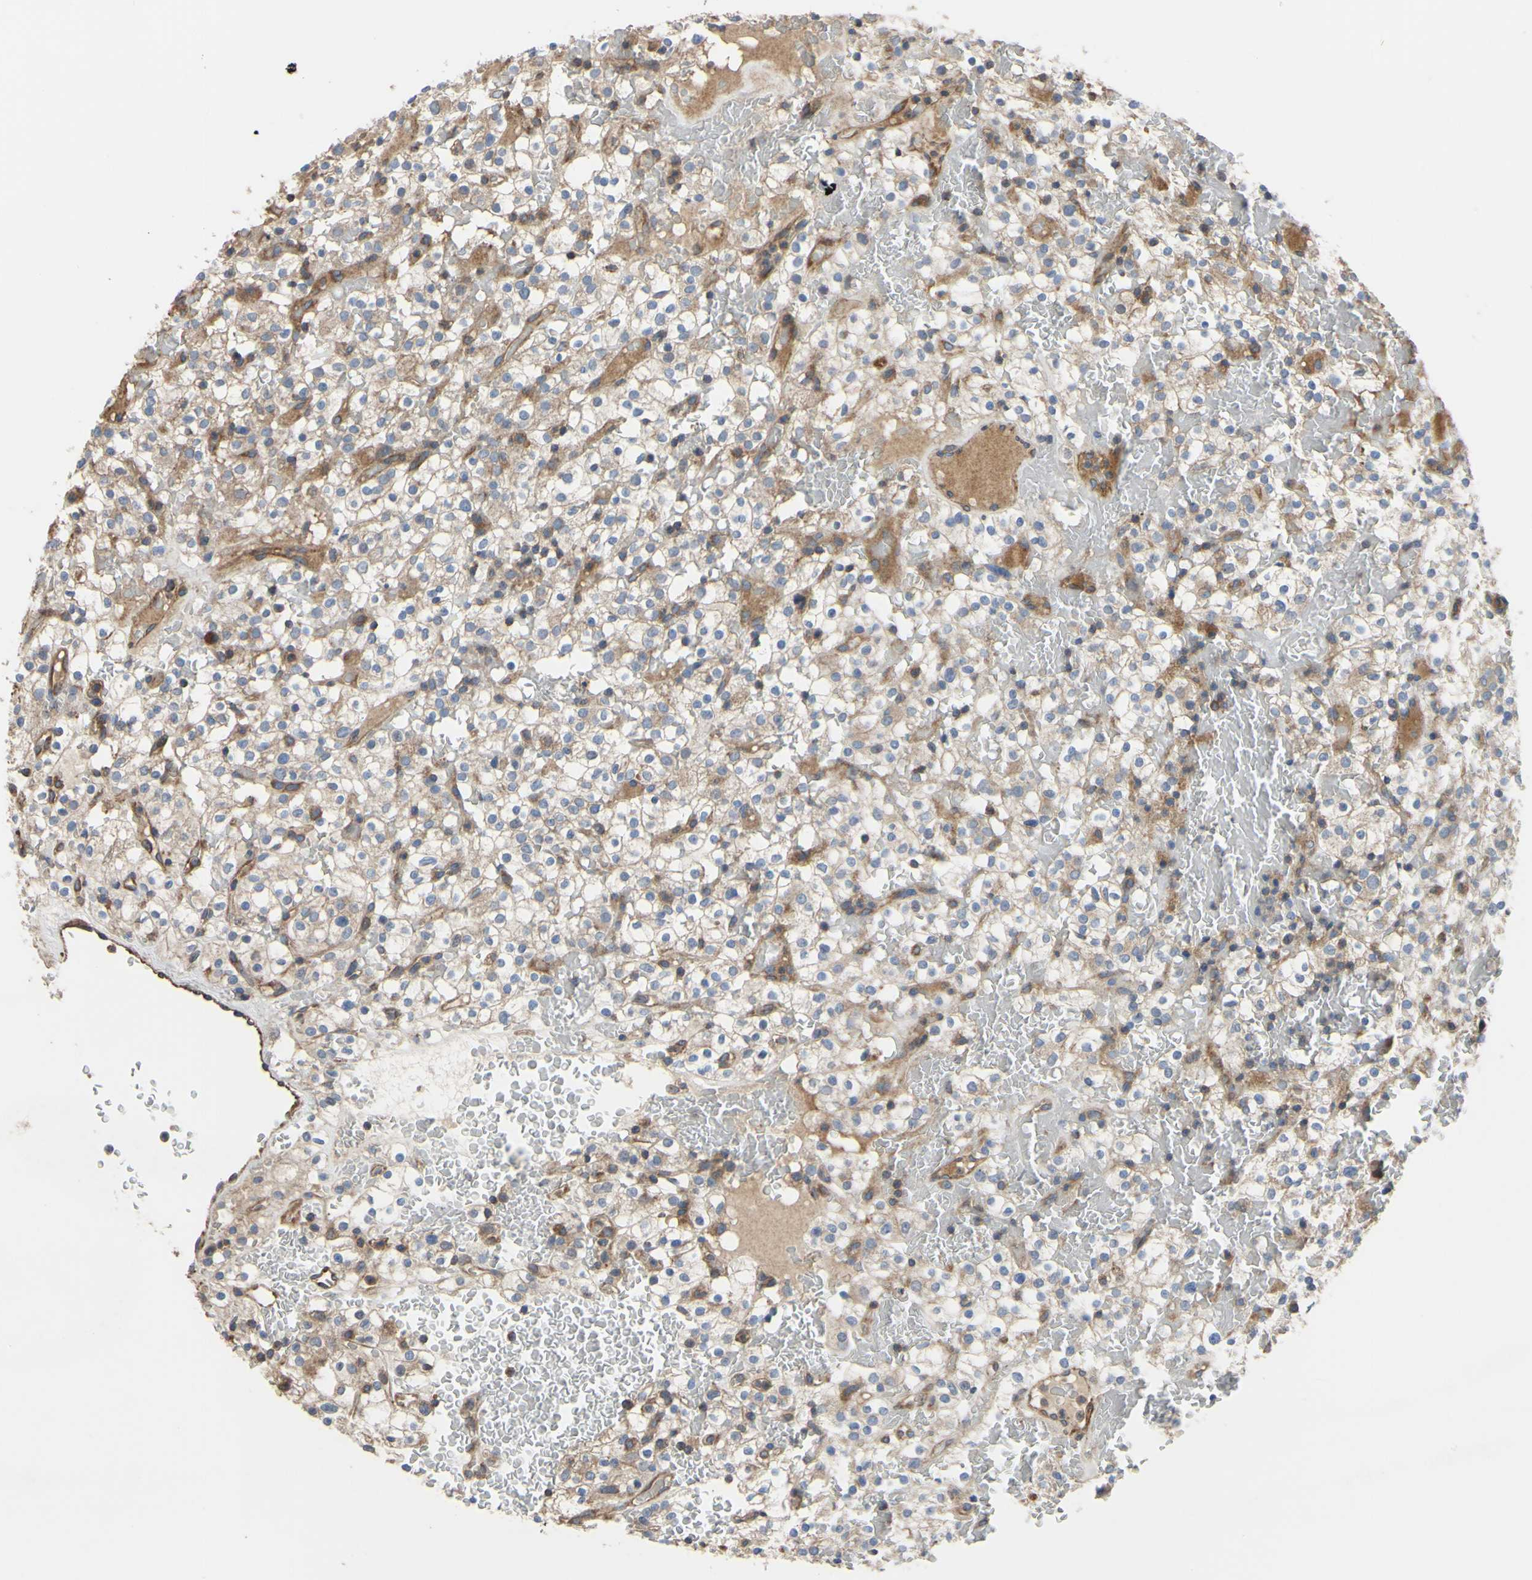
{"staining": {"intensity": "weak", "quantity": ">75%", "location": "cytoplasmic/membranous"}, "tissue": "renal cancer", "cell_type": "Tumor cells", "image_type": "cancer", "snomed": [{"axis": "morphology", "description": "Normal tissue, NOS"}, {"axis": "morphology", "description": "Adenocarcinoma, NOS"}, {"axis": "topography", "description": "Kidney"}], "caption": "Tumor cells show low levels of weak cytoplasmic/membranous expression in approximately >75% of cells in adenocarcinoma (renal).", "gene": "BECN1", "patient": {"sex": "female", "age": 72}}